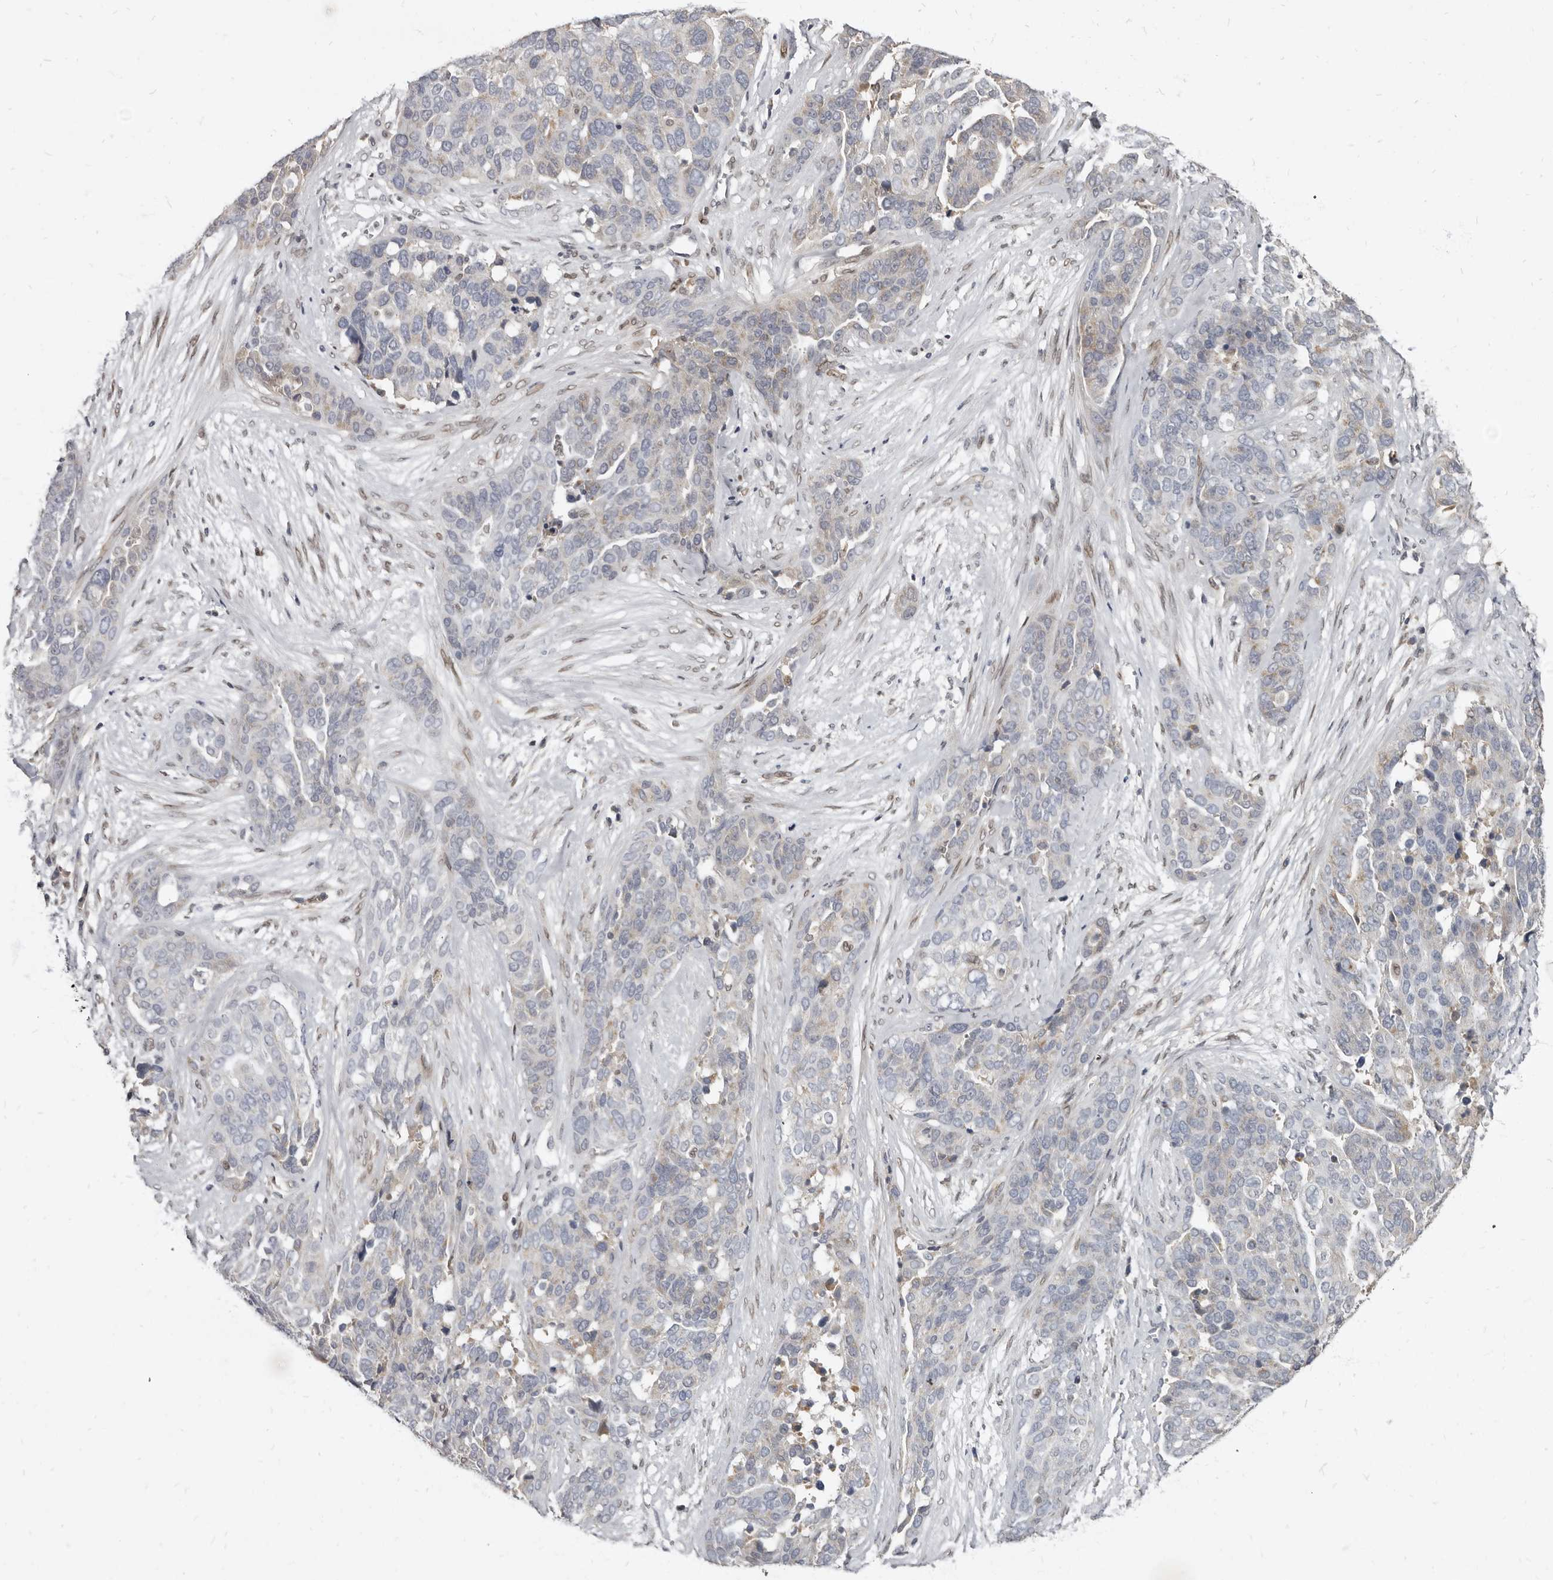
{"staining": {"intensity": "weak", "quantity": "<25%", "location": "cytoplasmic/membranous"}, "tissue": "ovarian cancer", "cell_type": "Tumor cells", "image_type": "cancer", "snomed": [{"axis": "morphology", "description": "Cystadenocarcinoma, serous, NOS"}, {"axis": "topography", "description": "Ovary"}], "caption": "Ovarian cancer (serous cystadenocarcinoma) was stained to show a protein in brown. There is no significant staining in tumor cells. (Immunohistochemistry (ihc), brightfield microscopy, high magnification).", "gene": "MRGPRF", "patient": {"sex": "female", "age": 44}}